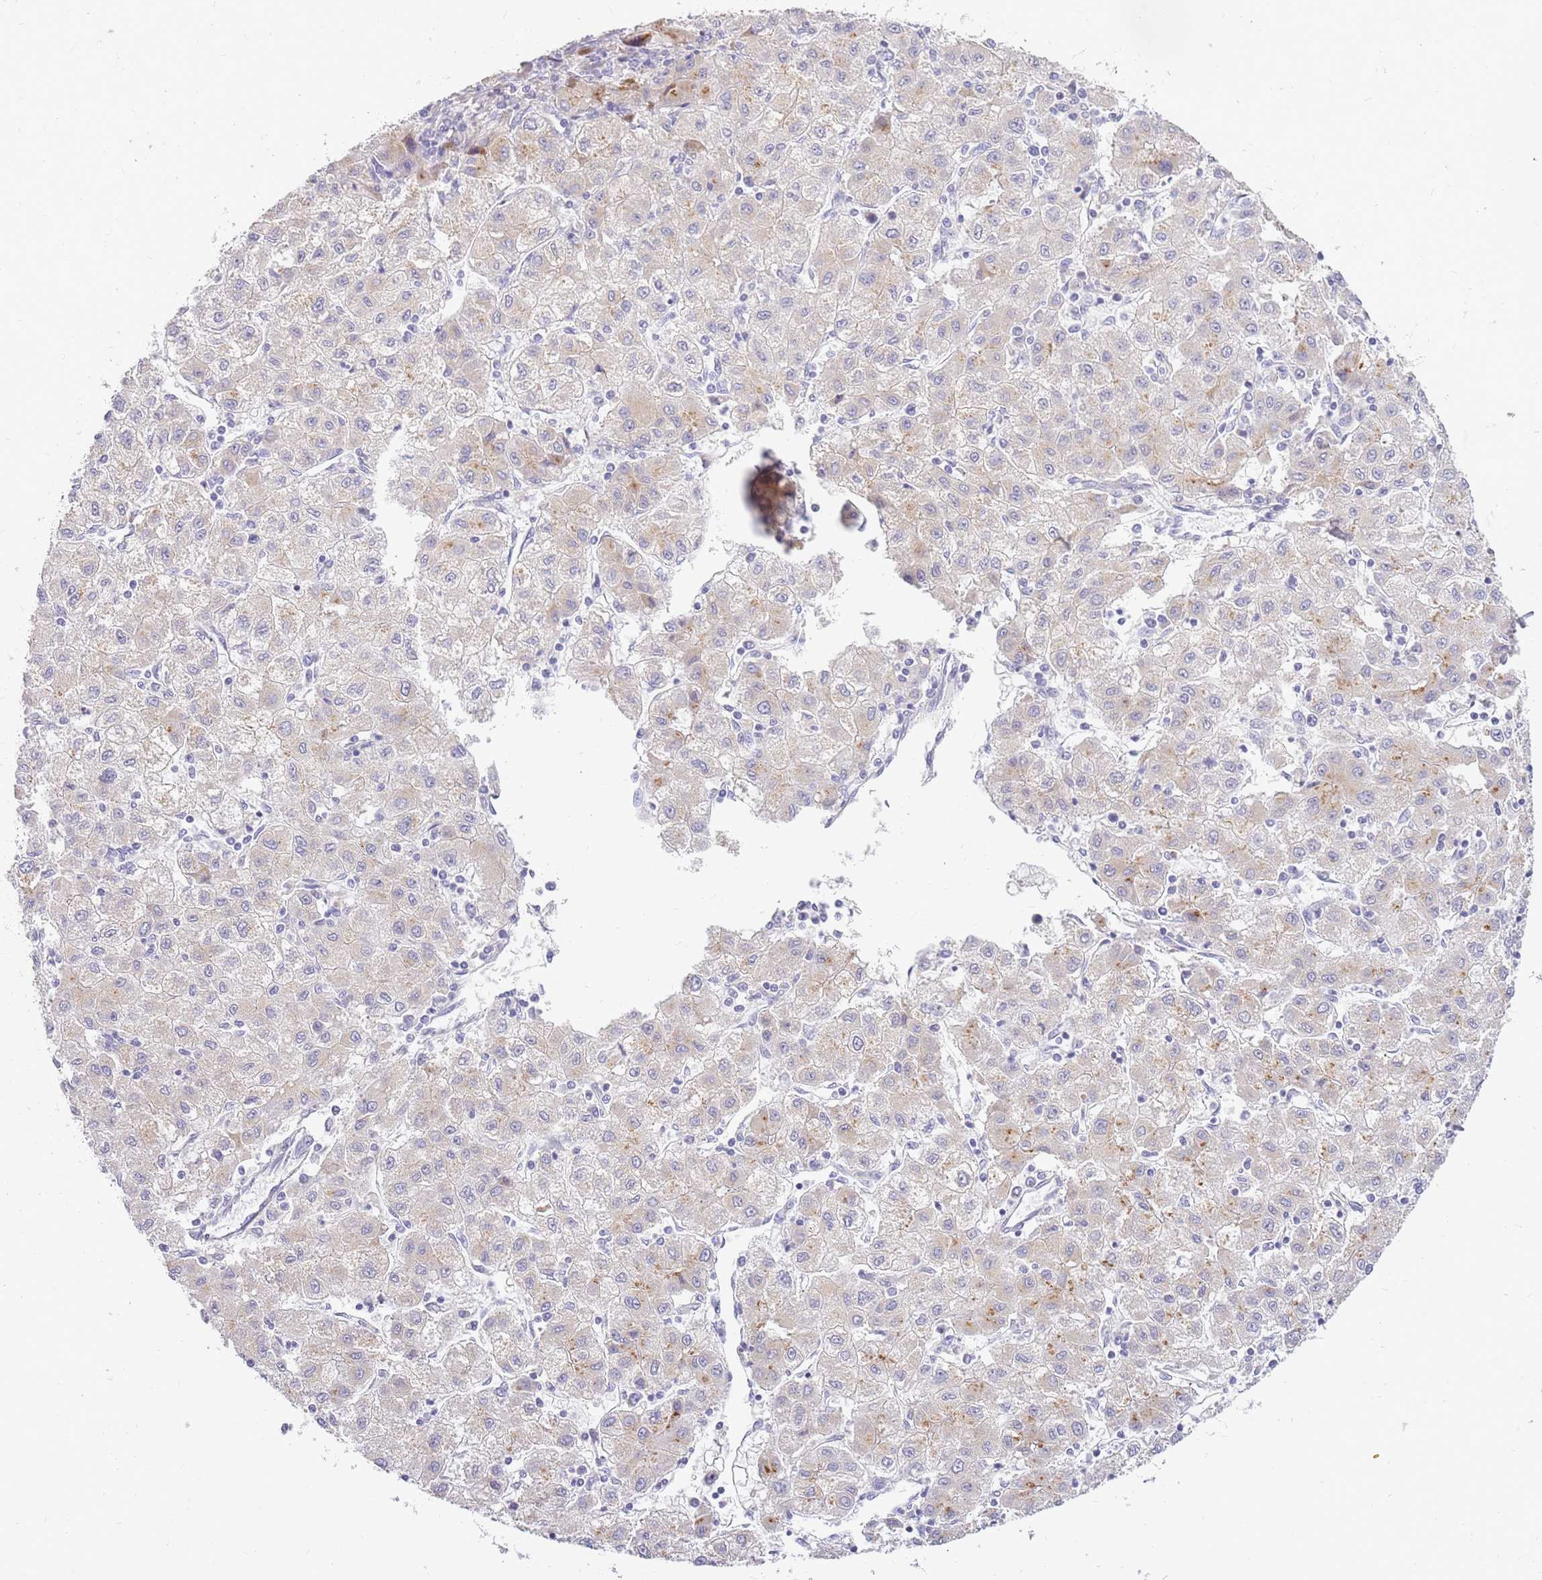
{"staining": {"intensity": "weak", "quantity": "<25%", "location": "cytoplasmic/membranous"}, "tissue": "liver cancer", "cell_type": "Tumor cells", "image_type": "cancer", "snomed": [{"axis": "morphology", "description": "Carcinoma, Hepatocellular, NOS"}, {"axis": "topography", "description": "Liver"}], "caption": "Histopathology image shows no protein positivity in tumor cells of hepatocellular carcinoma (liver) tissue.", "gene": "DNAJA3", "patient": {"sex": "male", "age": 72}}